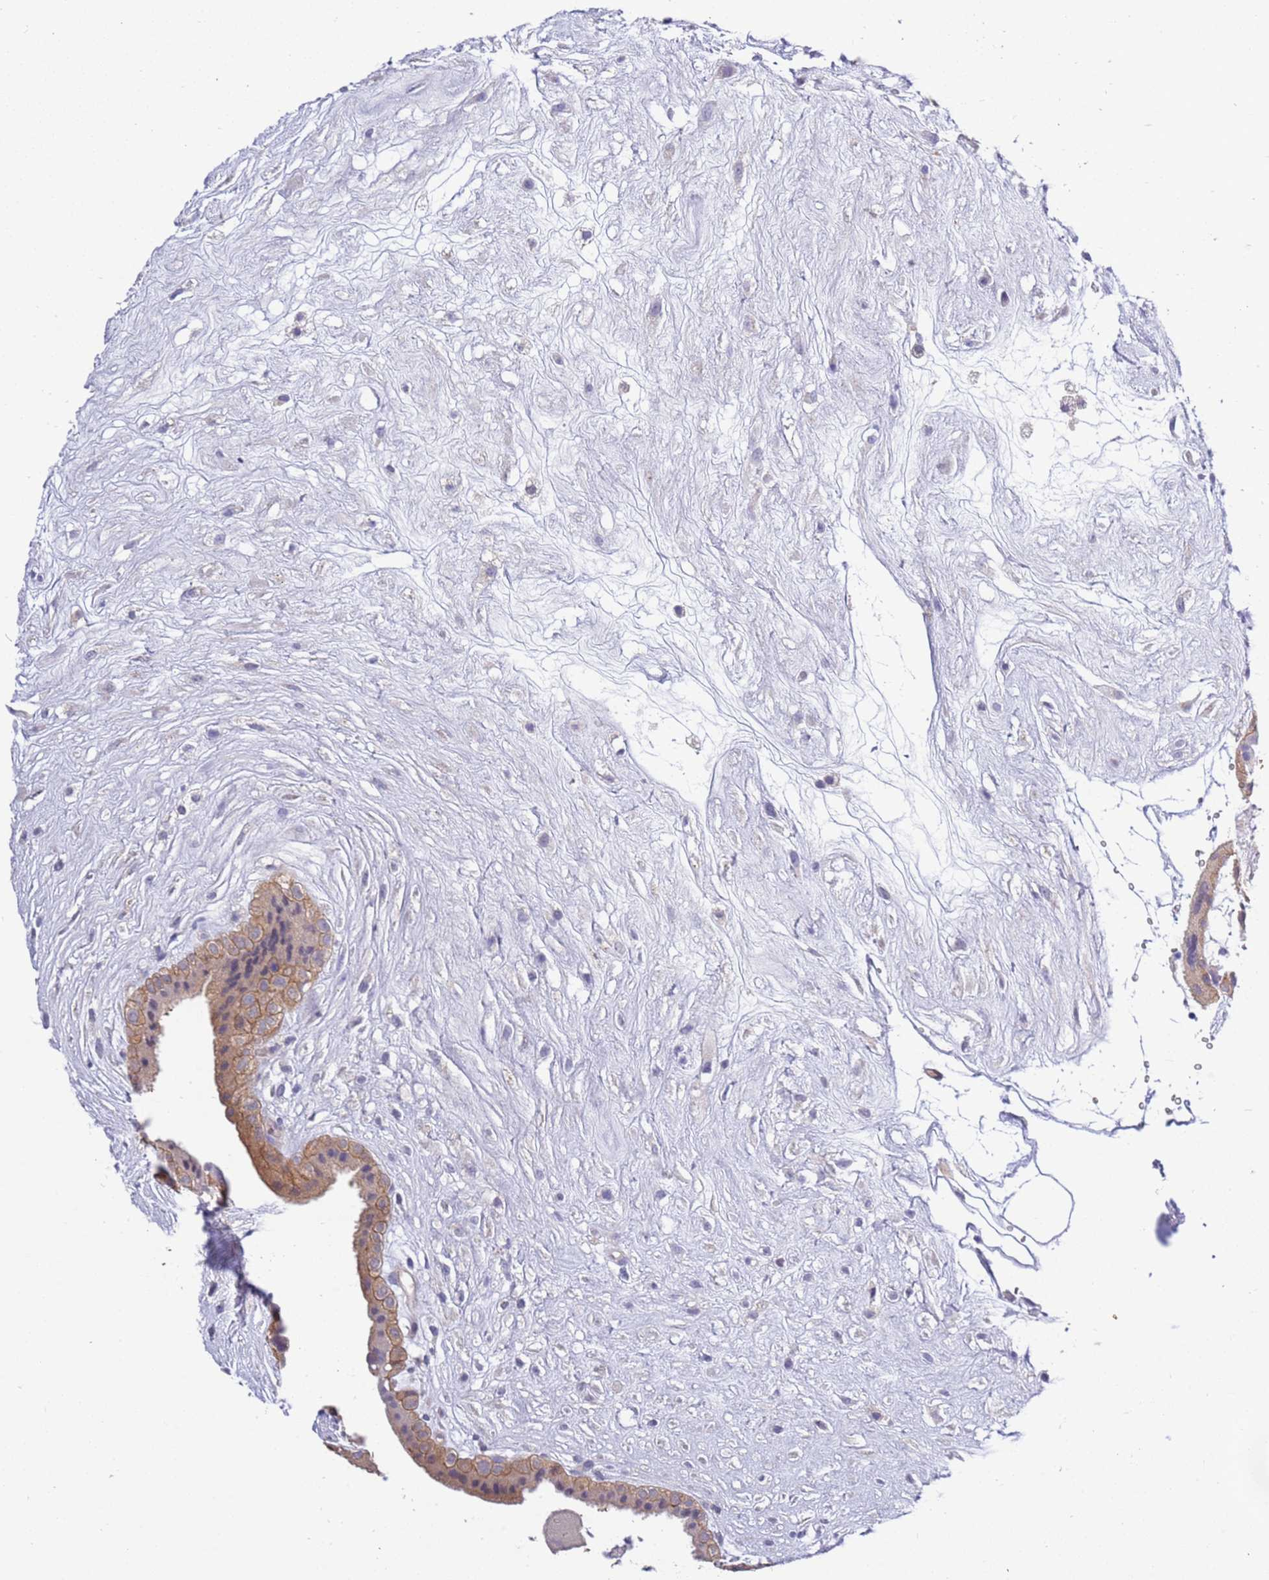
{"staining": {"intensity": "moderate", "quantity": "<25%", "location": "nuclear"}, "tissue": "placenta", "cell_type": "Decidual cells", "image_type": "normal", "snomed": [{"axis": "morphology", "description": "Normal tissue, NOS"}, {"axis": "topography", "description": "Placenta"}], "caption": "A high-resolution photomicrograph shows IHC staining of unremarkable placenta, which demonstrates moderate nuclear expression in about <25% of decidual cells. (IHC, brightfield microscopy, high magnification).", "gene": "STIP1", "patient": {"sex": "female", "age": 18}}